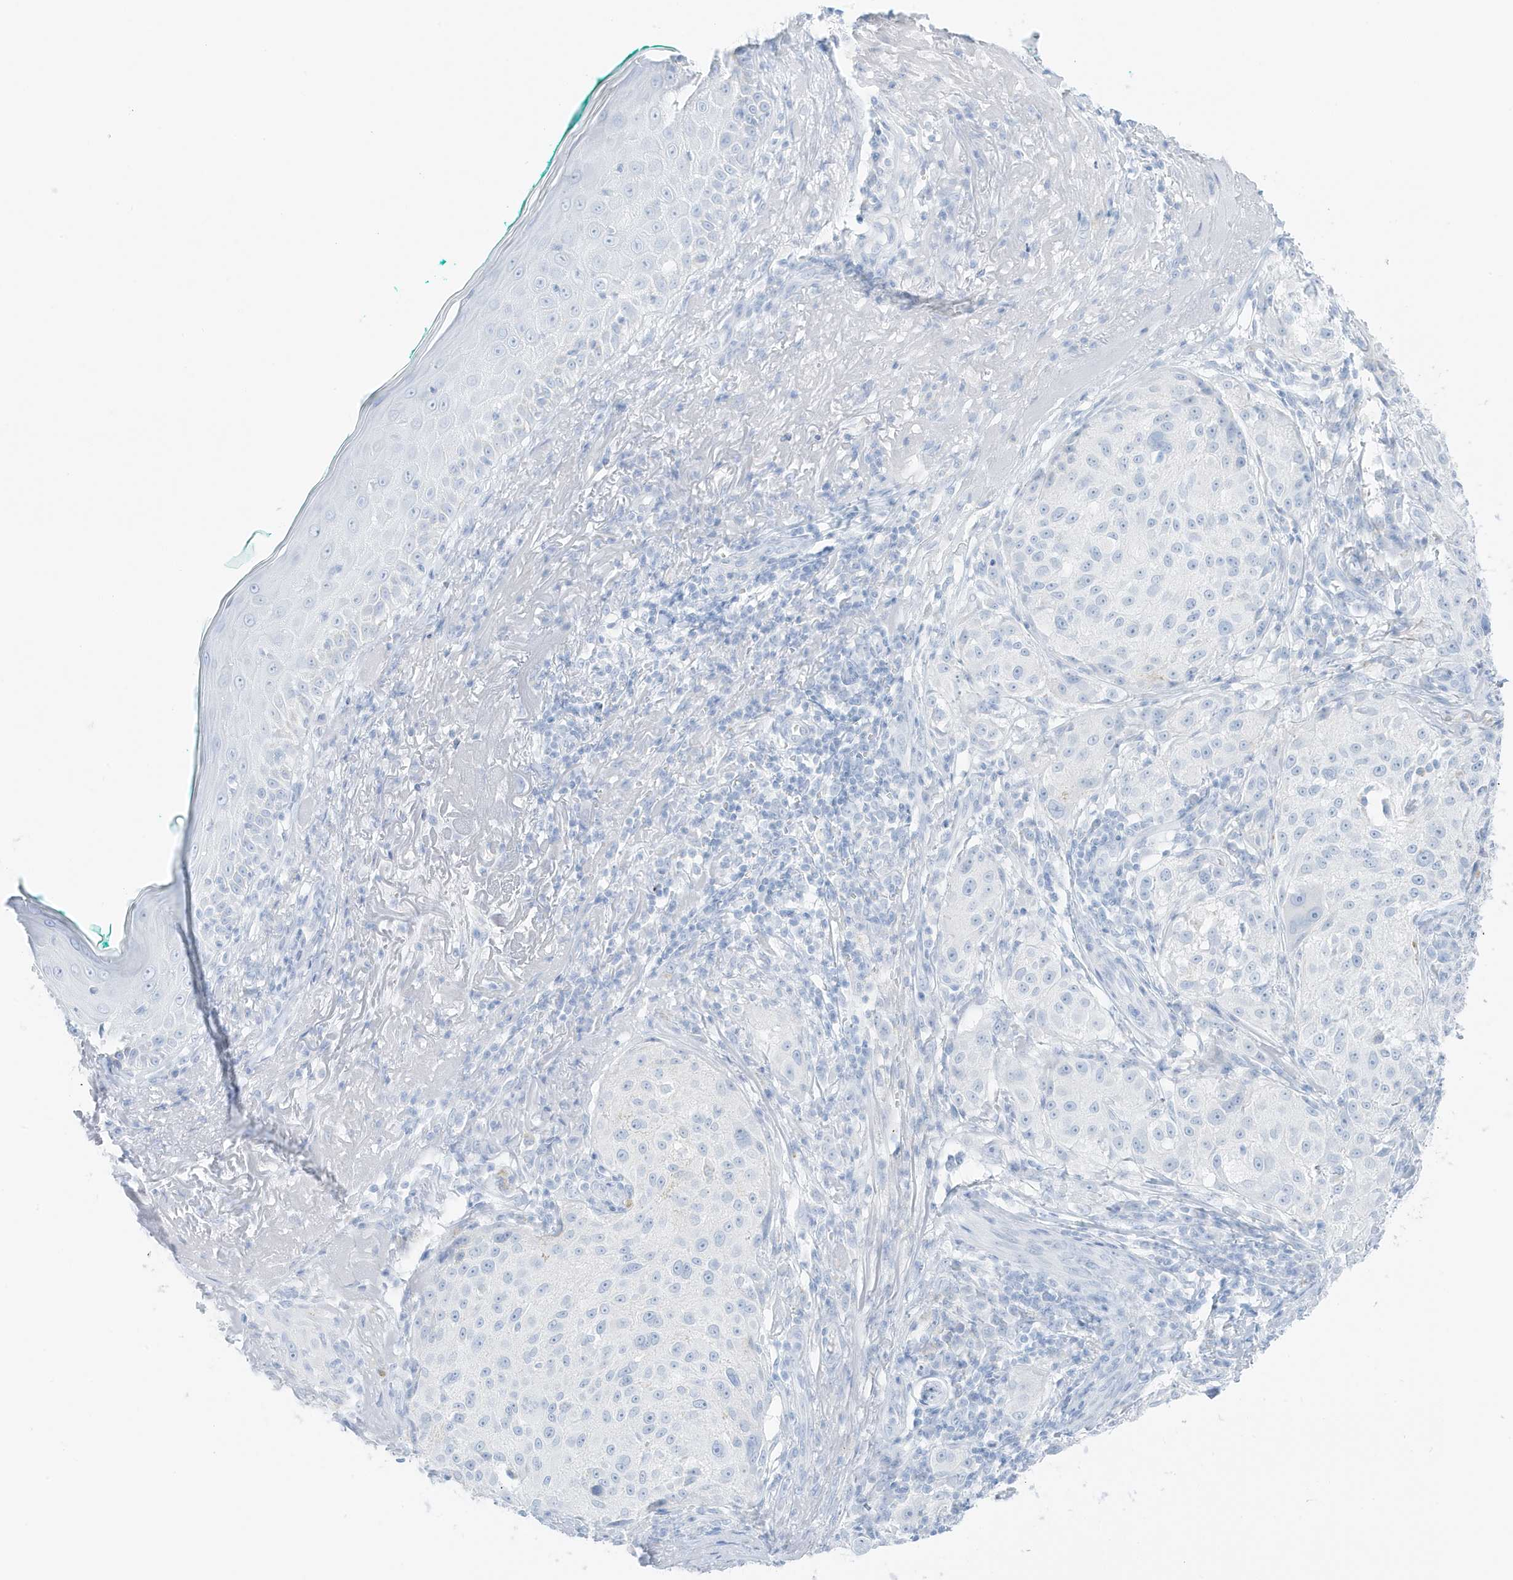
{"staining": {"intensity": "negative", "quantity": "none", "location": "none"}, "tissue": "melanoma", "cell_type": "Tumor cells", "image_type": "cancer", "snomed": [{"axis": "morphology", "description": "Necrosis, NOS"}, {"axis": "morphology", "description": "Malignant melanoma, NOS"}, {"axis": "topography", "description": "Skin"}], "caption": "An image of malignant melanoma stained for a protein shows no brown staining in tumor cells.", "gene": "SLC22A13", "patient": {"sex": "female", "age": 87}}